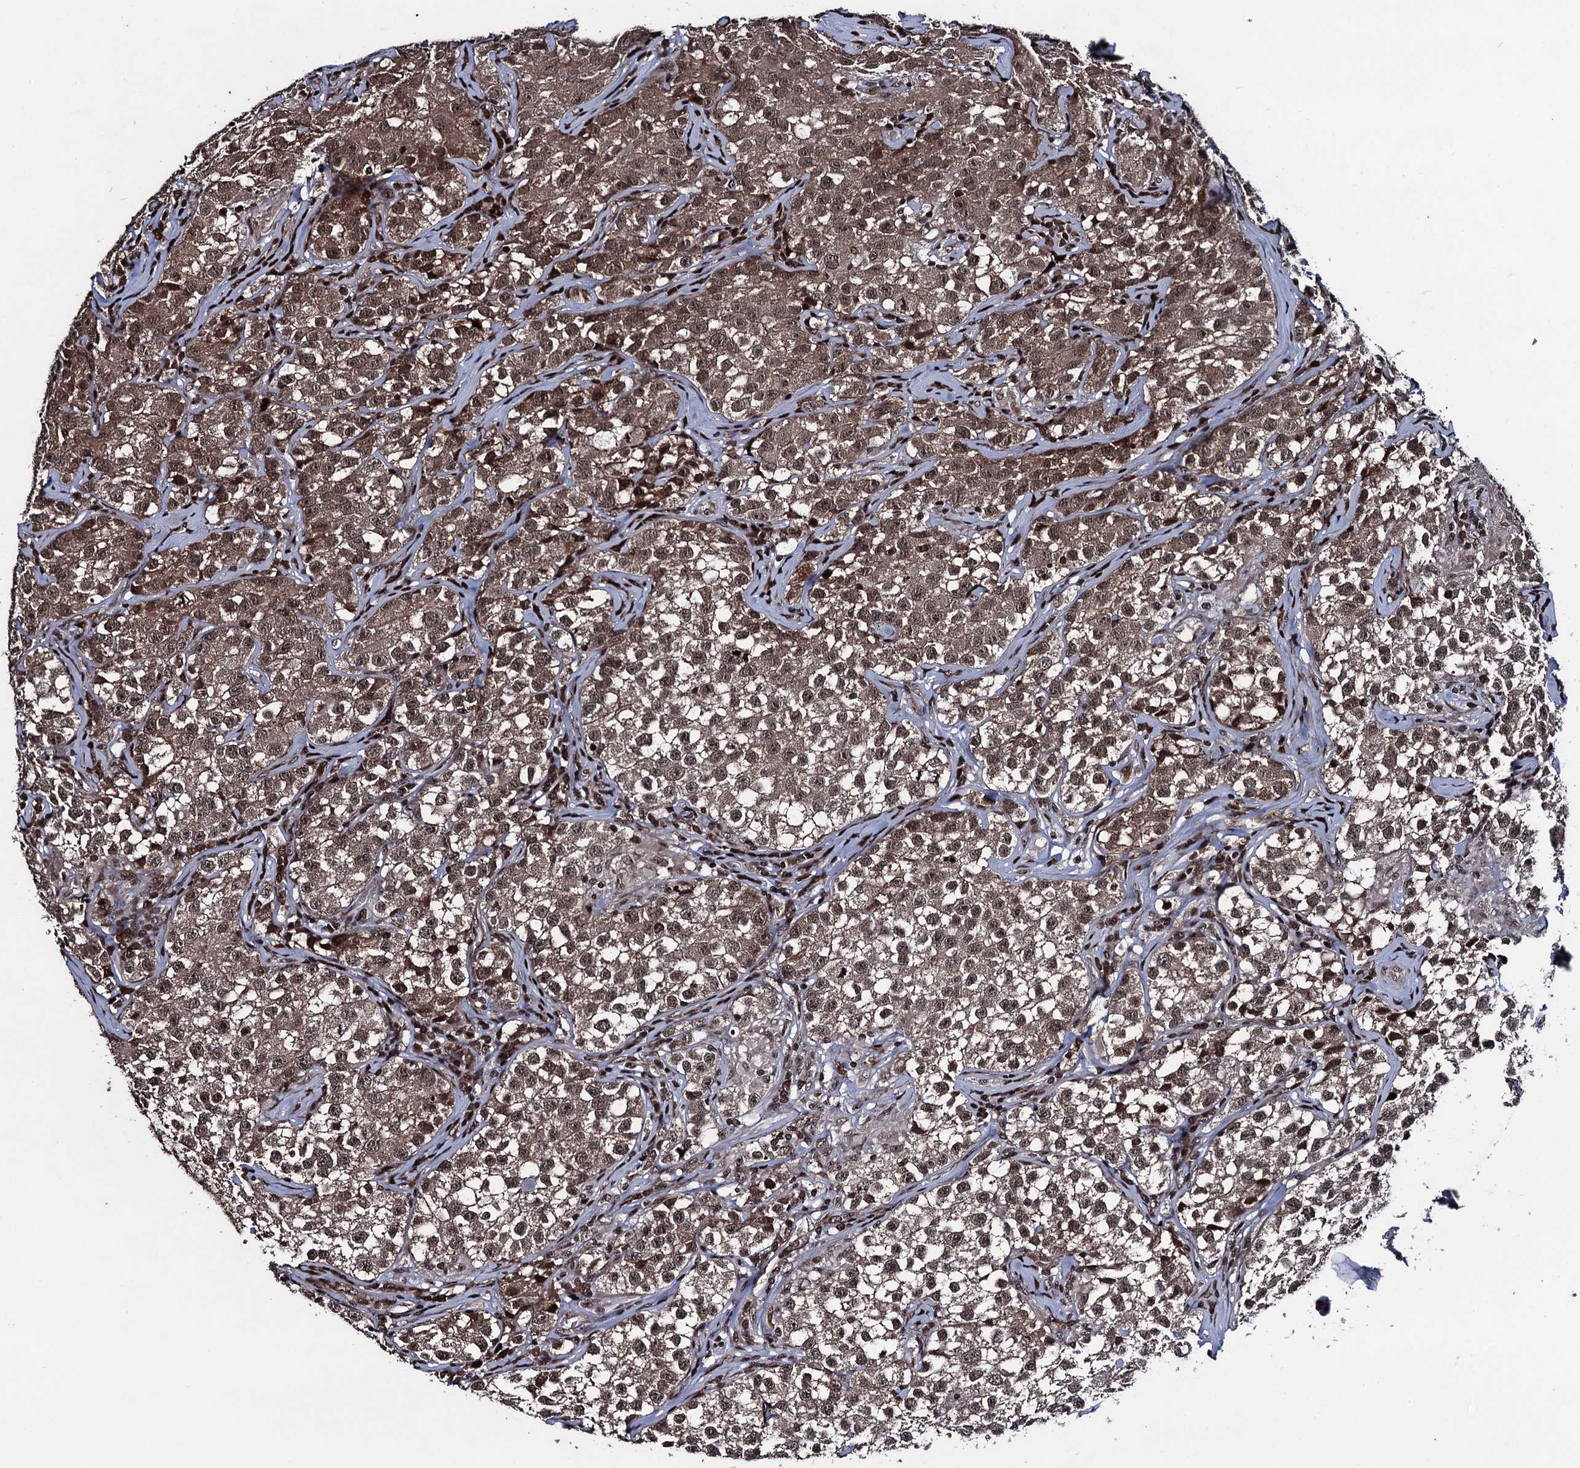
{"staining": {"intensity": "moderate", "quantity": ">75%", "location": "cytoplasmic/membranous,nuclear"}, "tissue": "testis cancer", "cell_type": "Tumor cells", "image_type": "cancer", "snomed": [{"axis": "morphology", "description": "Seminoma, NOS"}, {"axis": "morphology", "description": "Carcinoma, Embryonal, NOS"}, {"axis": "topography", "description": "Testis"}], "caption": "Protein expression analysis of testis cancer (seminoma) exhibits moderate cytoplasmic/membranous and nuclear staining in approximately >75% of tumor cells.", "gene": "ZNF169", "patient": {"sex": "male", "age": 43}}